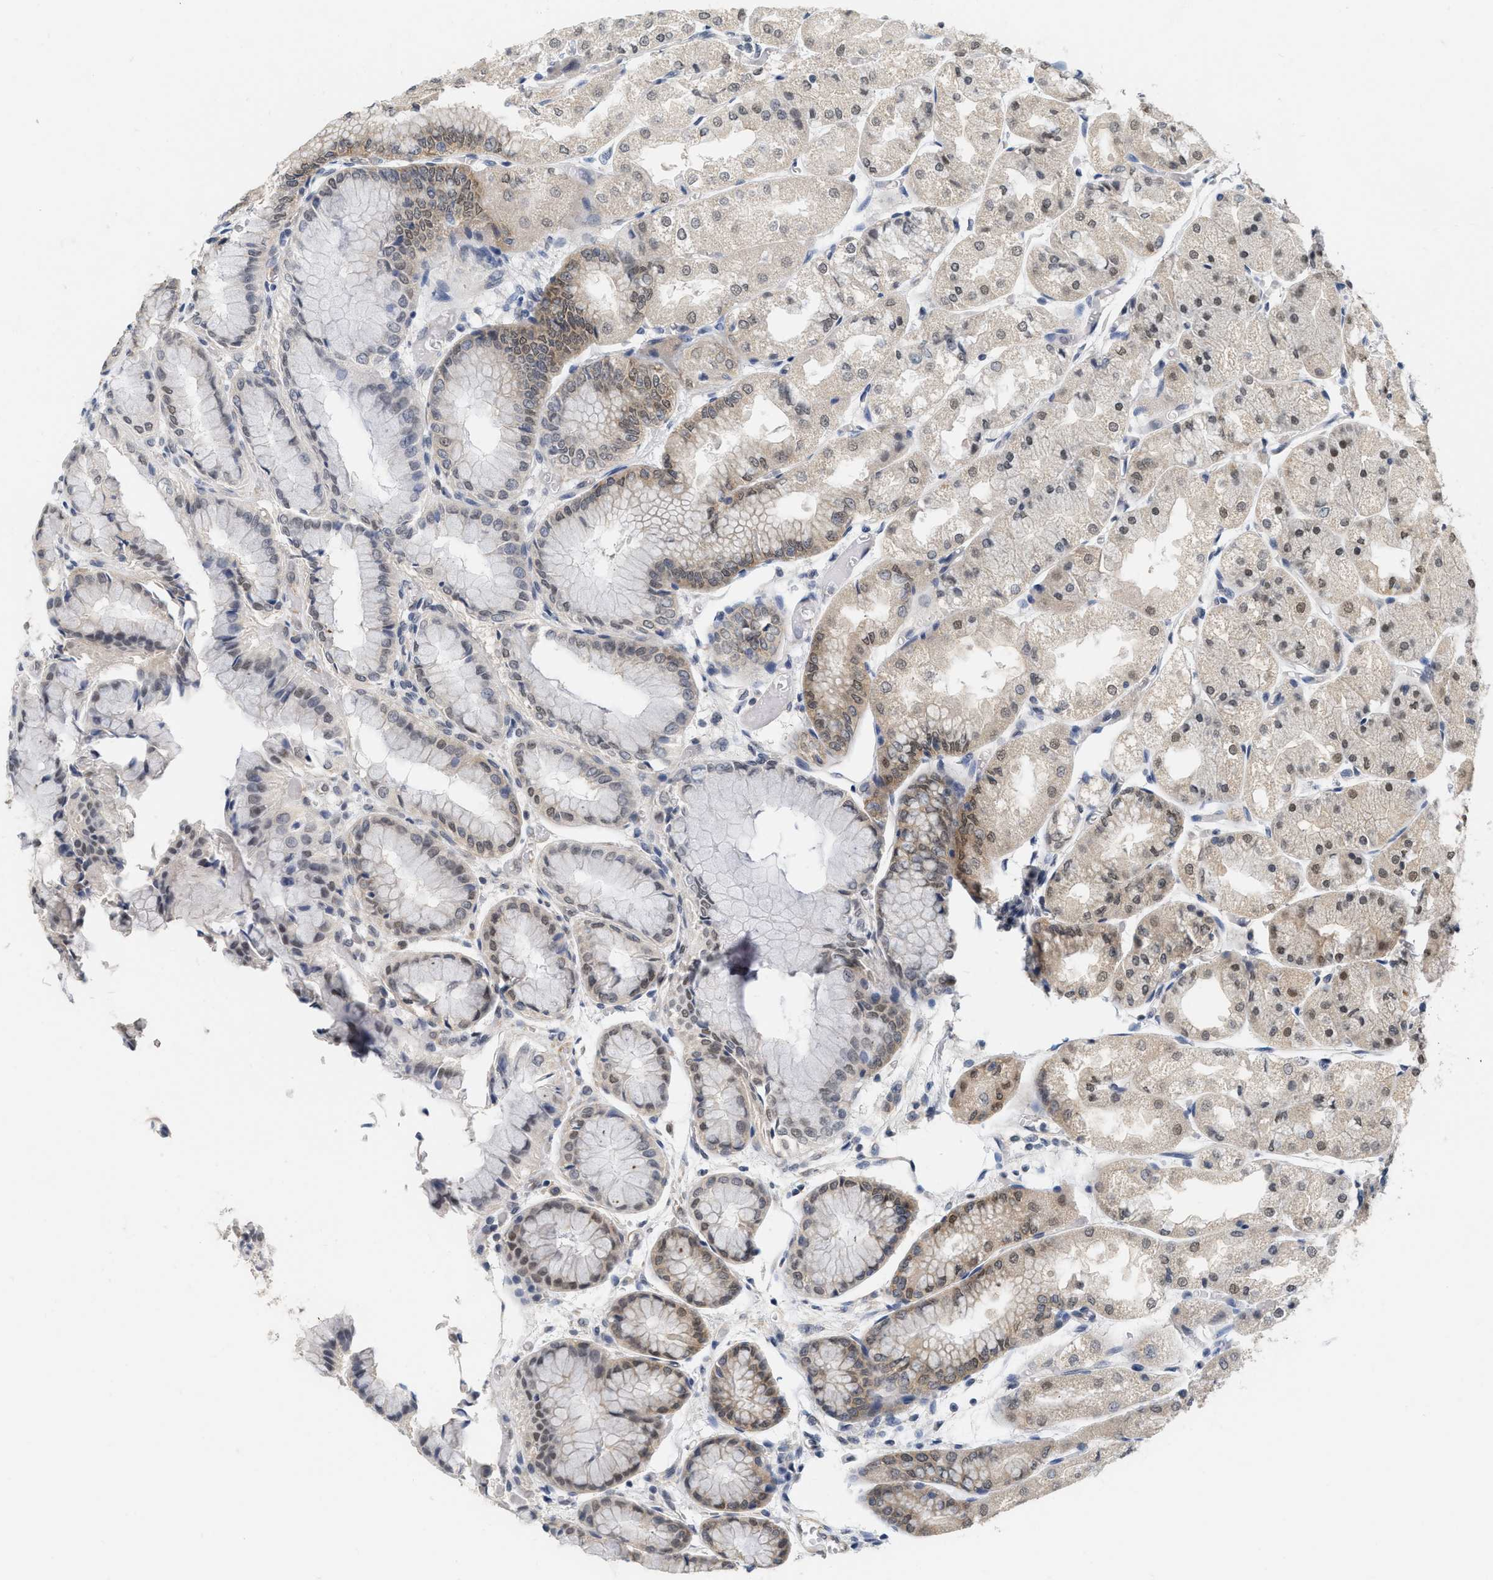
{"staining": {"intensity": "moderate", "quantity": ">75%", "location": "cytoplasmic/membranous,nuclear"}, "tissue": "stomach", "cell_type": "Glandular cells", "image_type": "normal", "snomed": [{"axis": "morphology", "description": "Normal tissue, NOS"}, {"axis": "topography", "description": "Stomach, upper"}], "caption": "There is medium levels of moderate cytoplasmic/membranous,nuclear expression in glandular cells of benign stomach, as demonstrated by immunohistochemical staining (brown color).", "gene": "RUVBL1", "patient": {"sex": "male", "age": 72}}